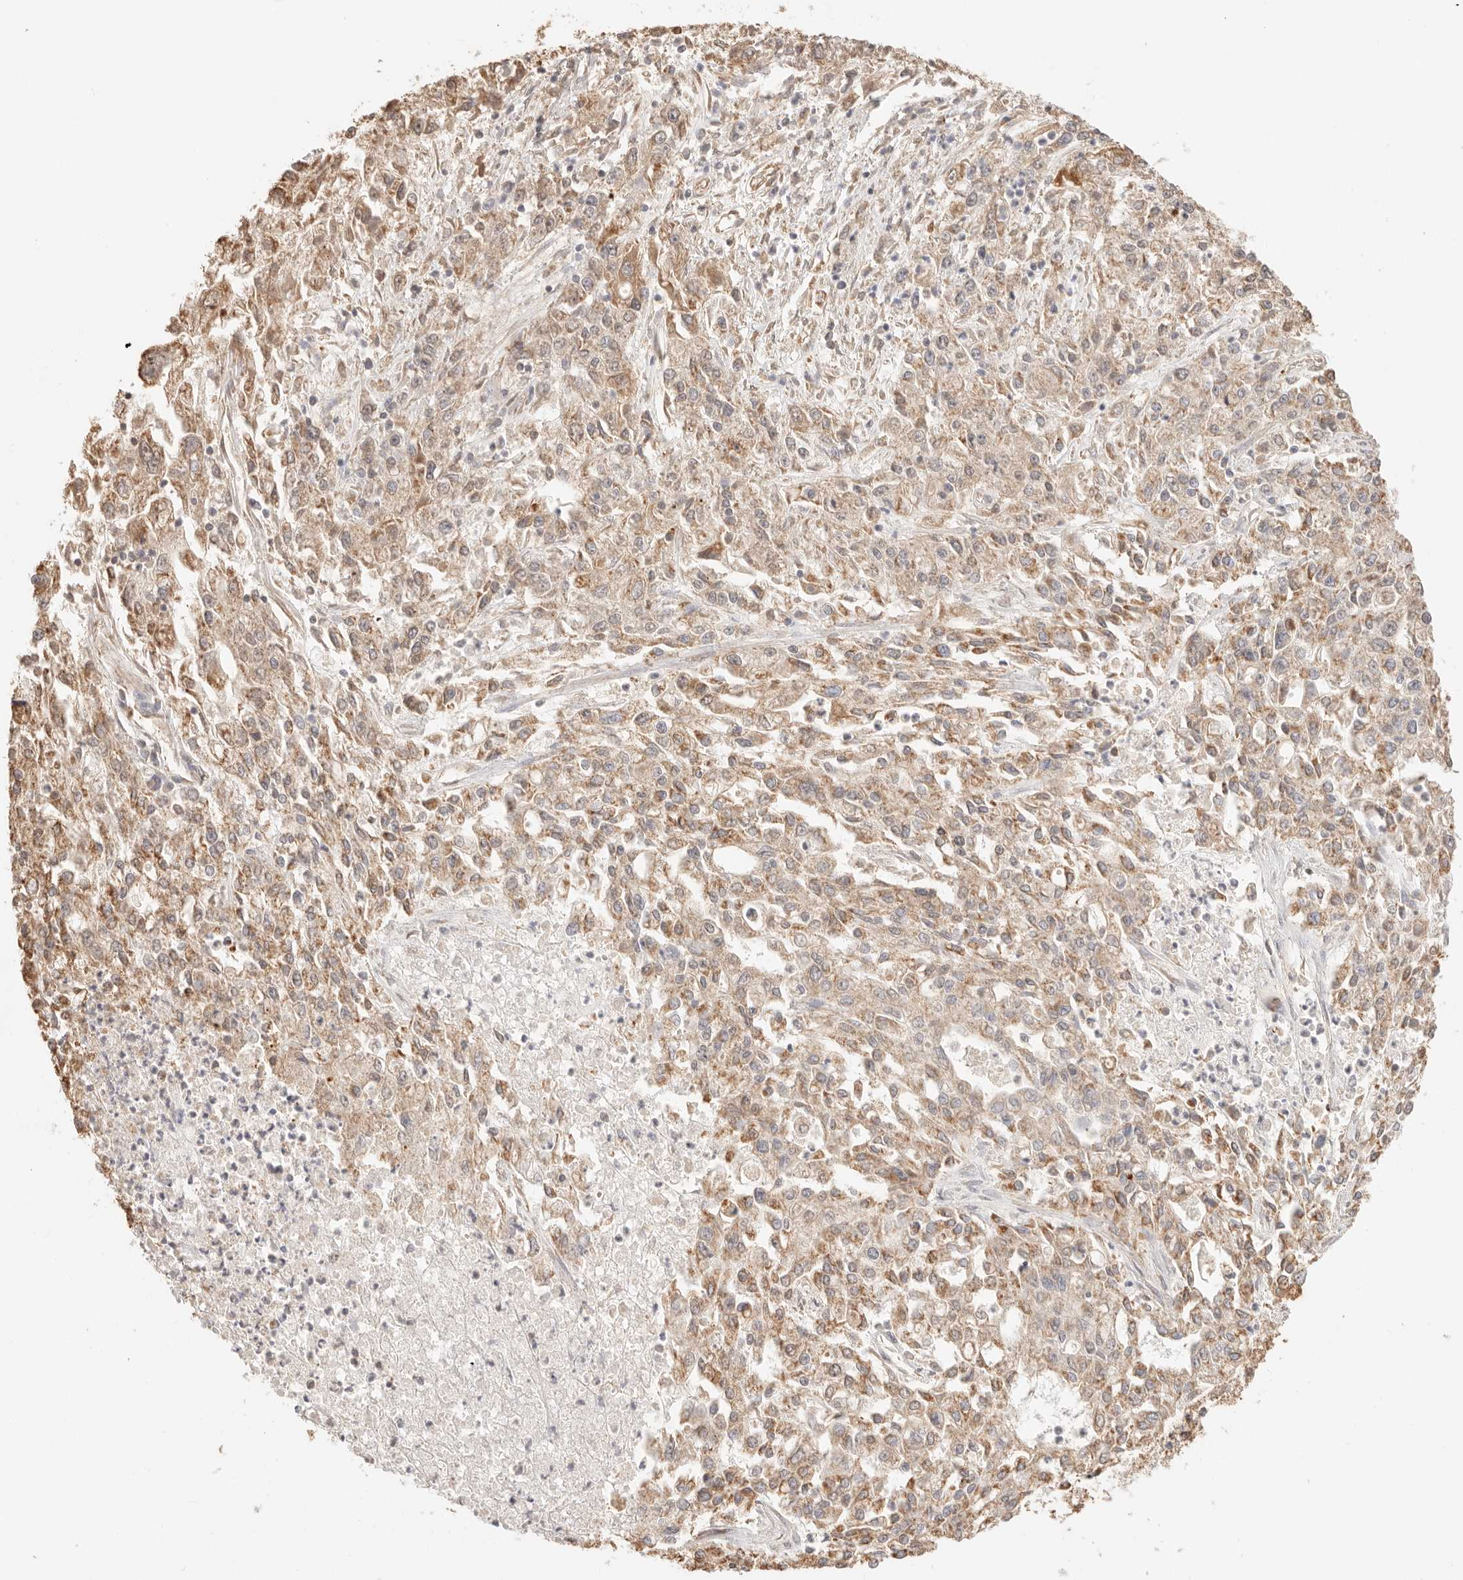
{"staining": {"intensity": "moderate", "quantity": ">75%", "location": "cytoplasmic/membranous"}, "tissue": "endometrial cancer", "cell_type": "Tumor cells", "image_type": "cancer", "snomed": [{"axis": "morphology", "description": "Adenocarcinoma, NOS"}, {"axis": "topography", "description": "Endometrium"}], "caption": "Immunohistochemistry (IHC) image of human adenocarcinoma (endometrial) stained for a protein (brown), which demonstrates medium levels of moderate cytoplasmic/membranous staining in approximately >75% of tumor cells.", "gene": "IL1R2", "patient": {"sex": "female", "age": 49}}